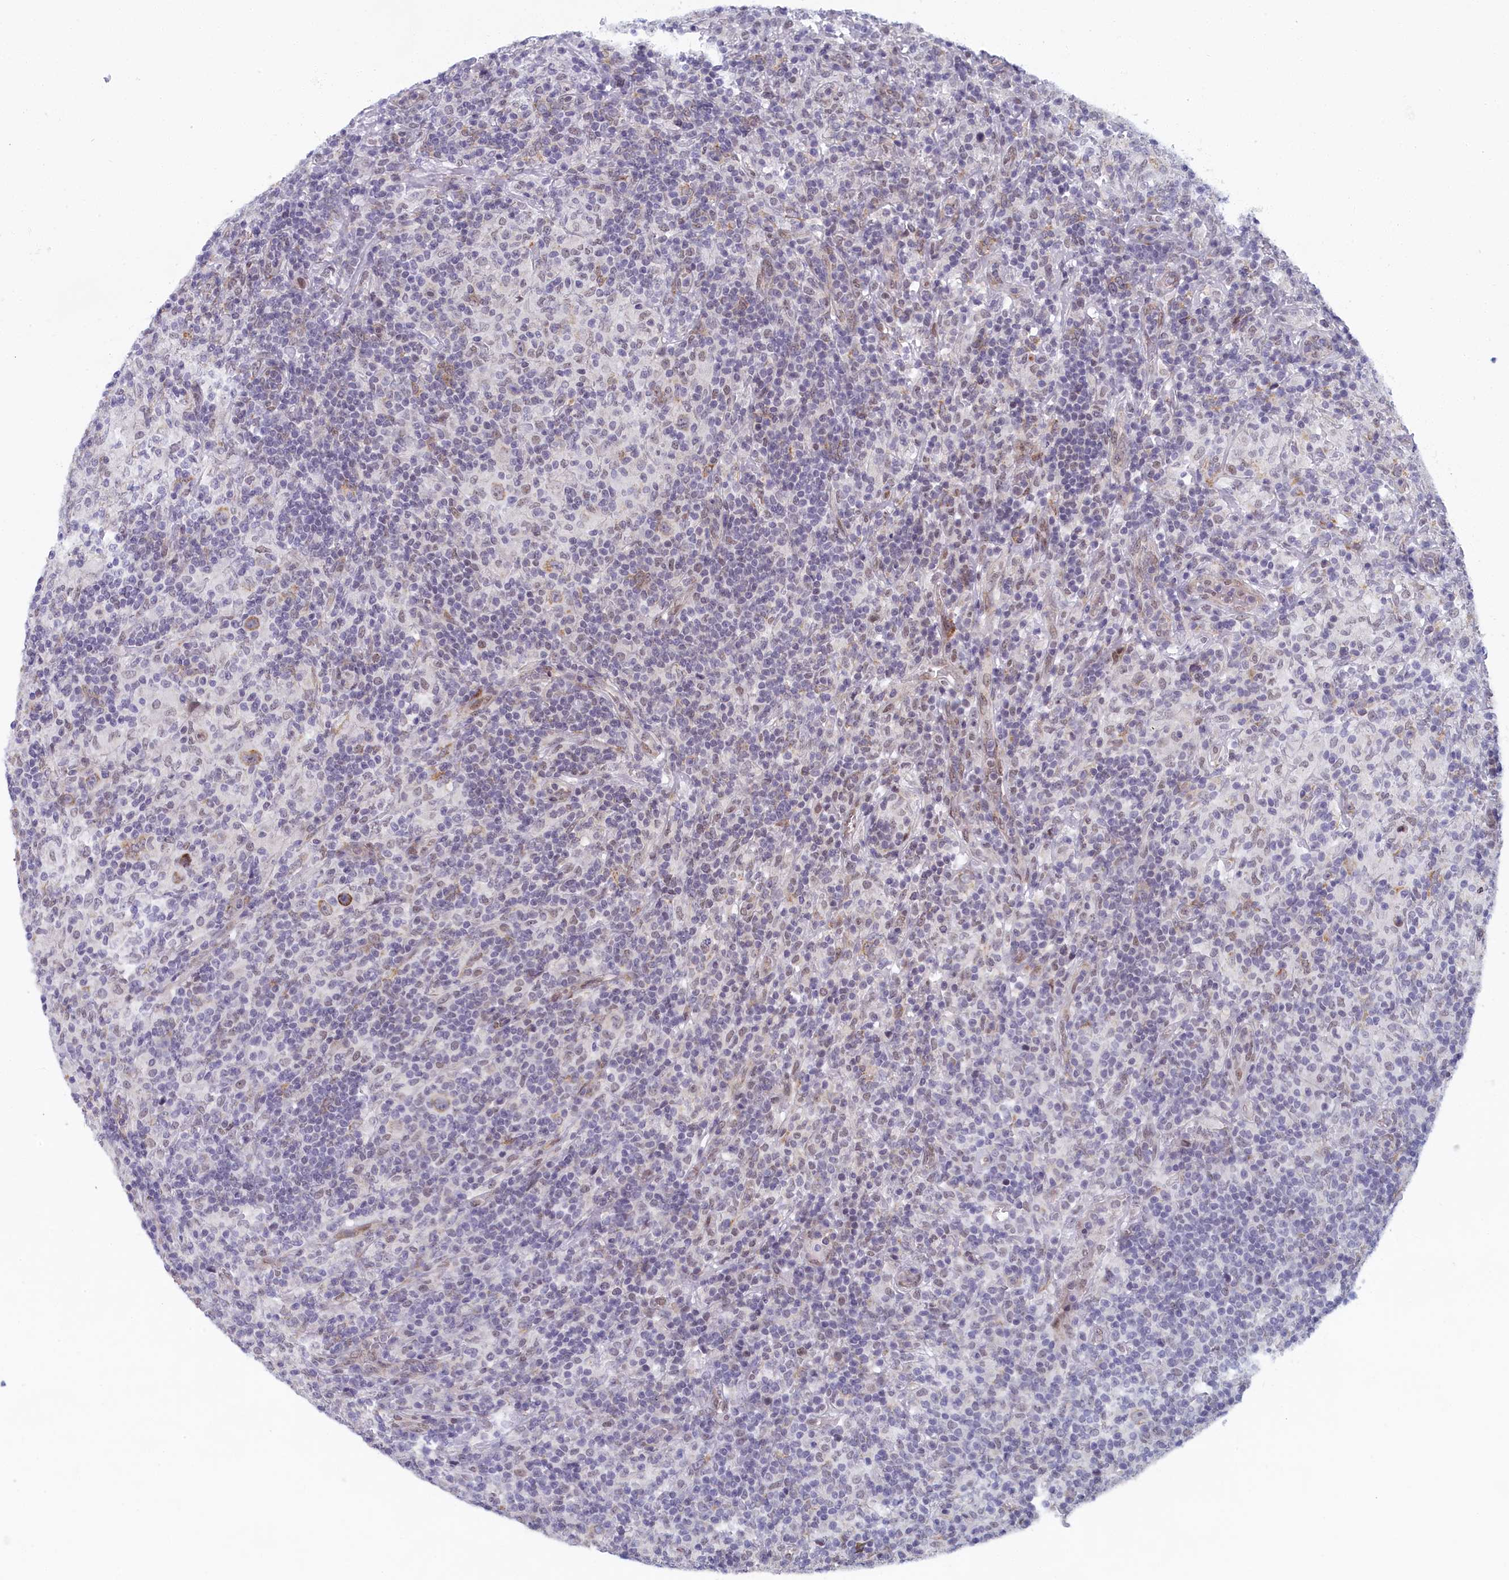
{"staining": {"intensity": "moderate", "quantity": "<25%", "location": "cytoplasmic/membranous"}, "tissue": "lymphoma", "cell_type": "Tumor cells", "image_type": "cancer", "snomed": [{"axis": "morphology", "description": "Hodgkin's disease, NOS"}, {"axis": "topography", "description": "Lymph node"}], "caption": "Human Hodgkin's disease stained with a protein marker shows moderate staining in tumor cells.", "gene": "DNAJC17", "patient": {"sex": "male", "age": 70}}